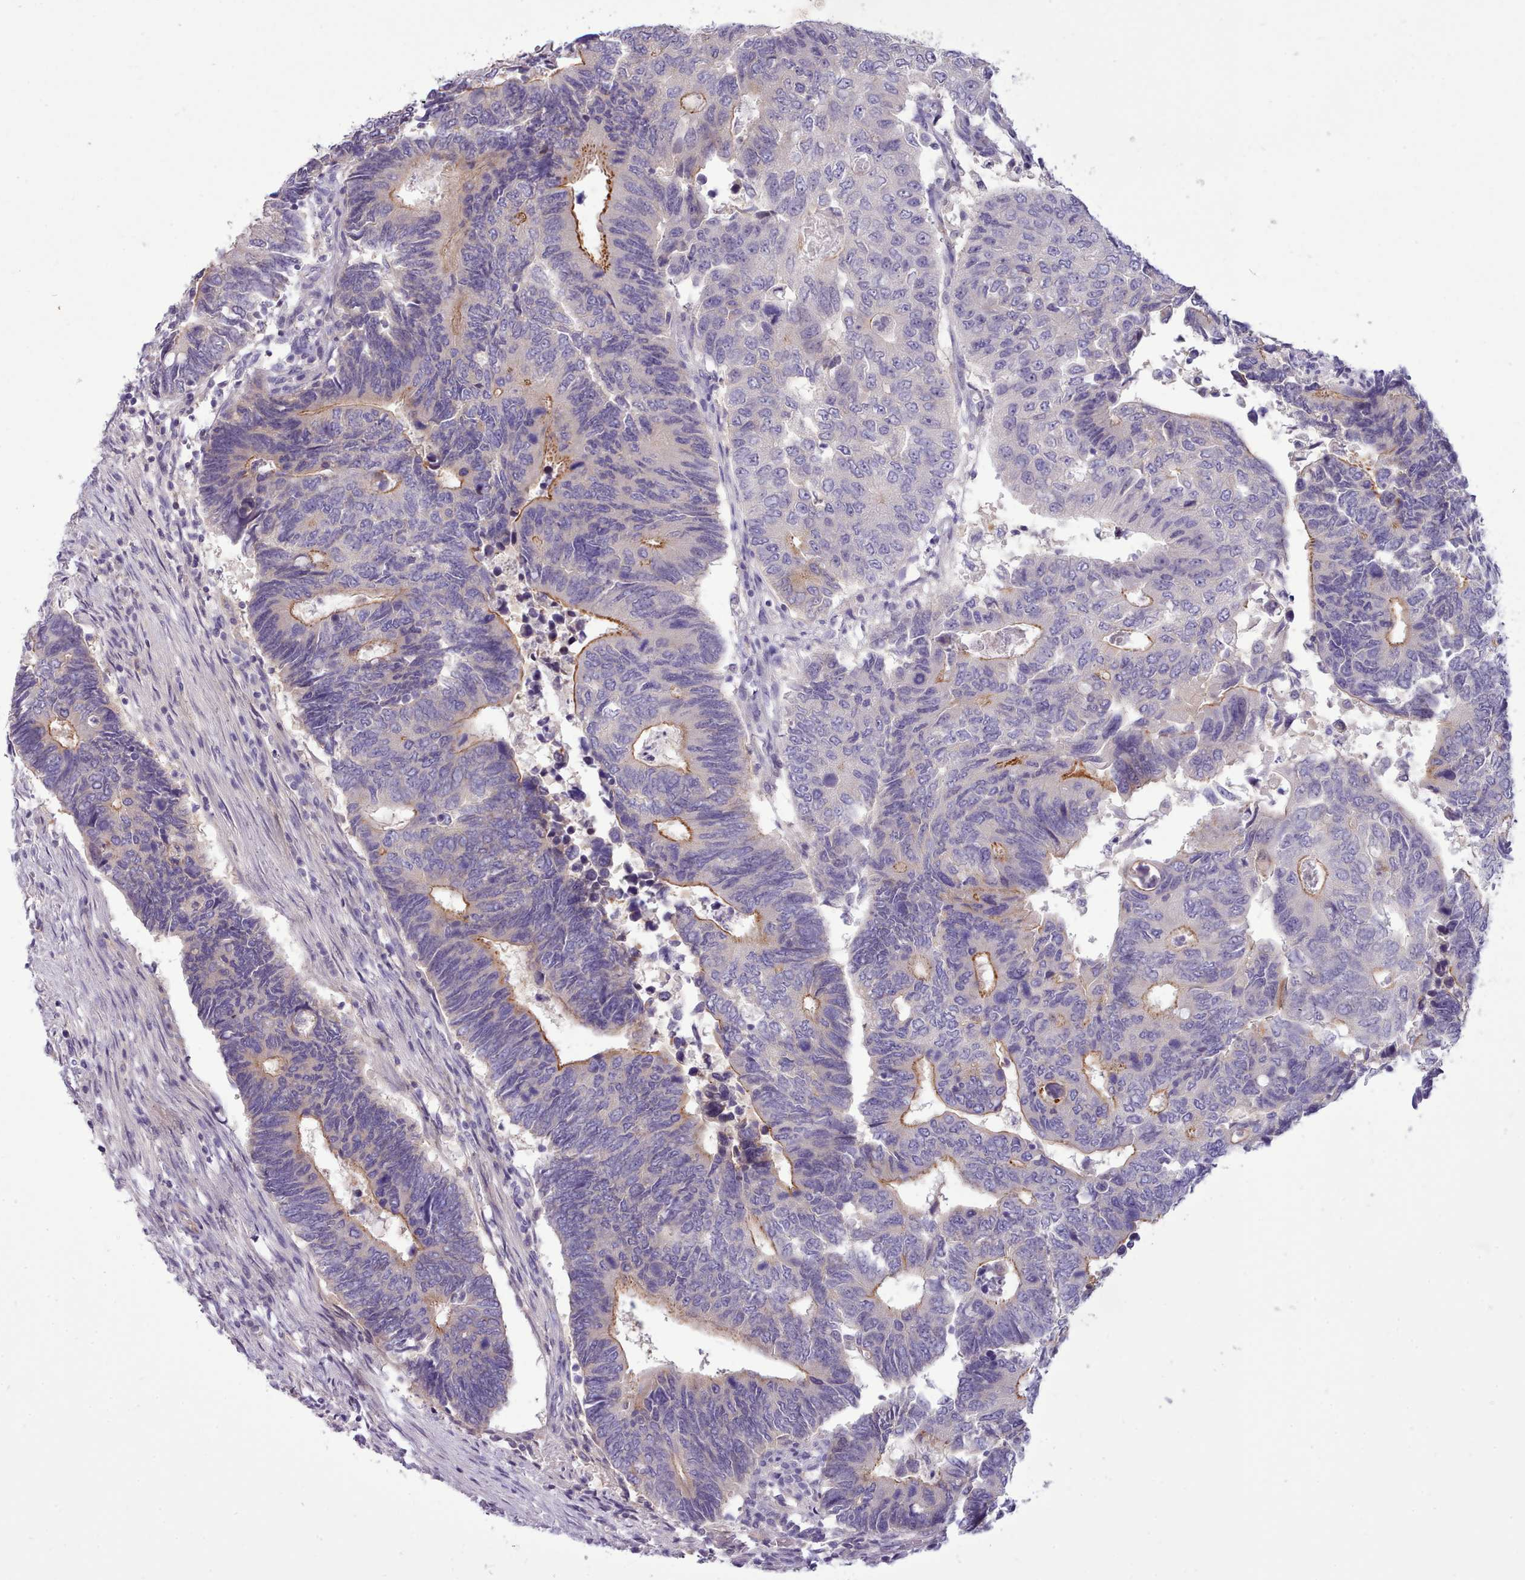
{"staining": {"intensity": "moderate", "quantity": "25%-75%", "location": "cytoplasmic/membranous"}, "tissue": "colorectal cancer", "cell_type": "Tumor cells", "image_type": "cancer", "snomed": [{"axis": "morphology", "description": "Adenocarcinoma, NOS"}, {"axis": "topography", "description": "Colon"}], "caption": "Immunohistochemistry (IHC) micrograph of colorectal cancer stained for a protein (brown), which shows medium levels of moderate cytoplasmic/membranous positivity in approximately 25%-75% of tumor cells.", "gene": "CYP2A13", "patient": {"sex": "male", "age": 87}}